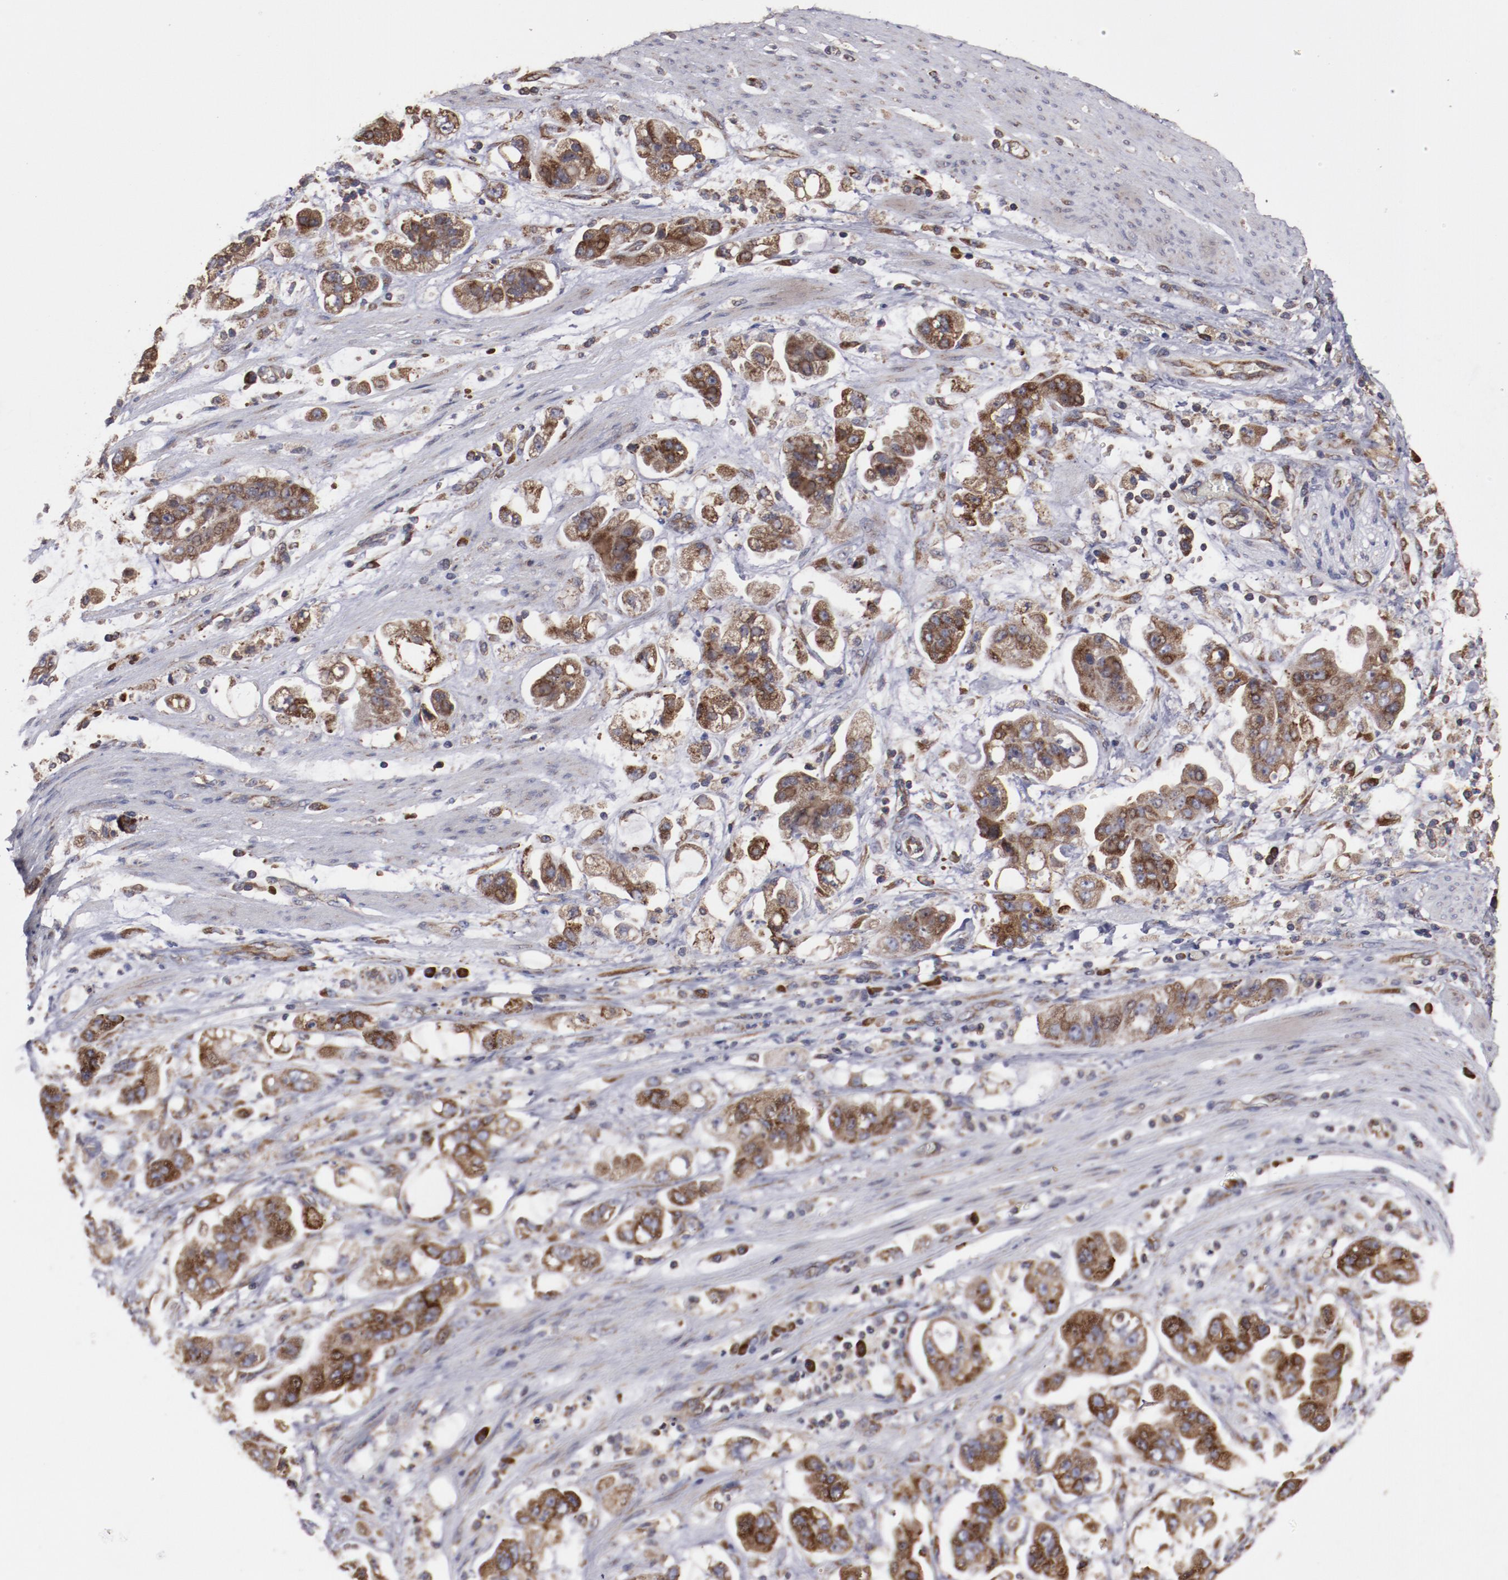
{"staining": {"intensity": "moderate", "quantity": ">75%", "location": "cytoplasmic/membranous"}, "tissue": "stomach cancer", "cell_type": "Tumor cells", "image_type": "cancer", "snomed": [{"axis": "morphology", "description": "Adenocarcinoma, NOS"}, {"axis": "topography", "description": "Stomach"}], "caption": "An image of human stomach cancer (adenocarcinoma) stained for a protein displays moderate cytoplasmic/membranous brown staining in tumor cells. Ihc stains the protein of interest in brown and the nuclei are stained blue.", "gene": "RPS4Y1", "patient": {"sex": "male", "age": 62}}